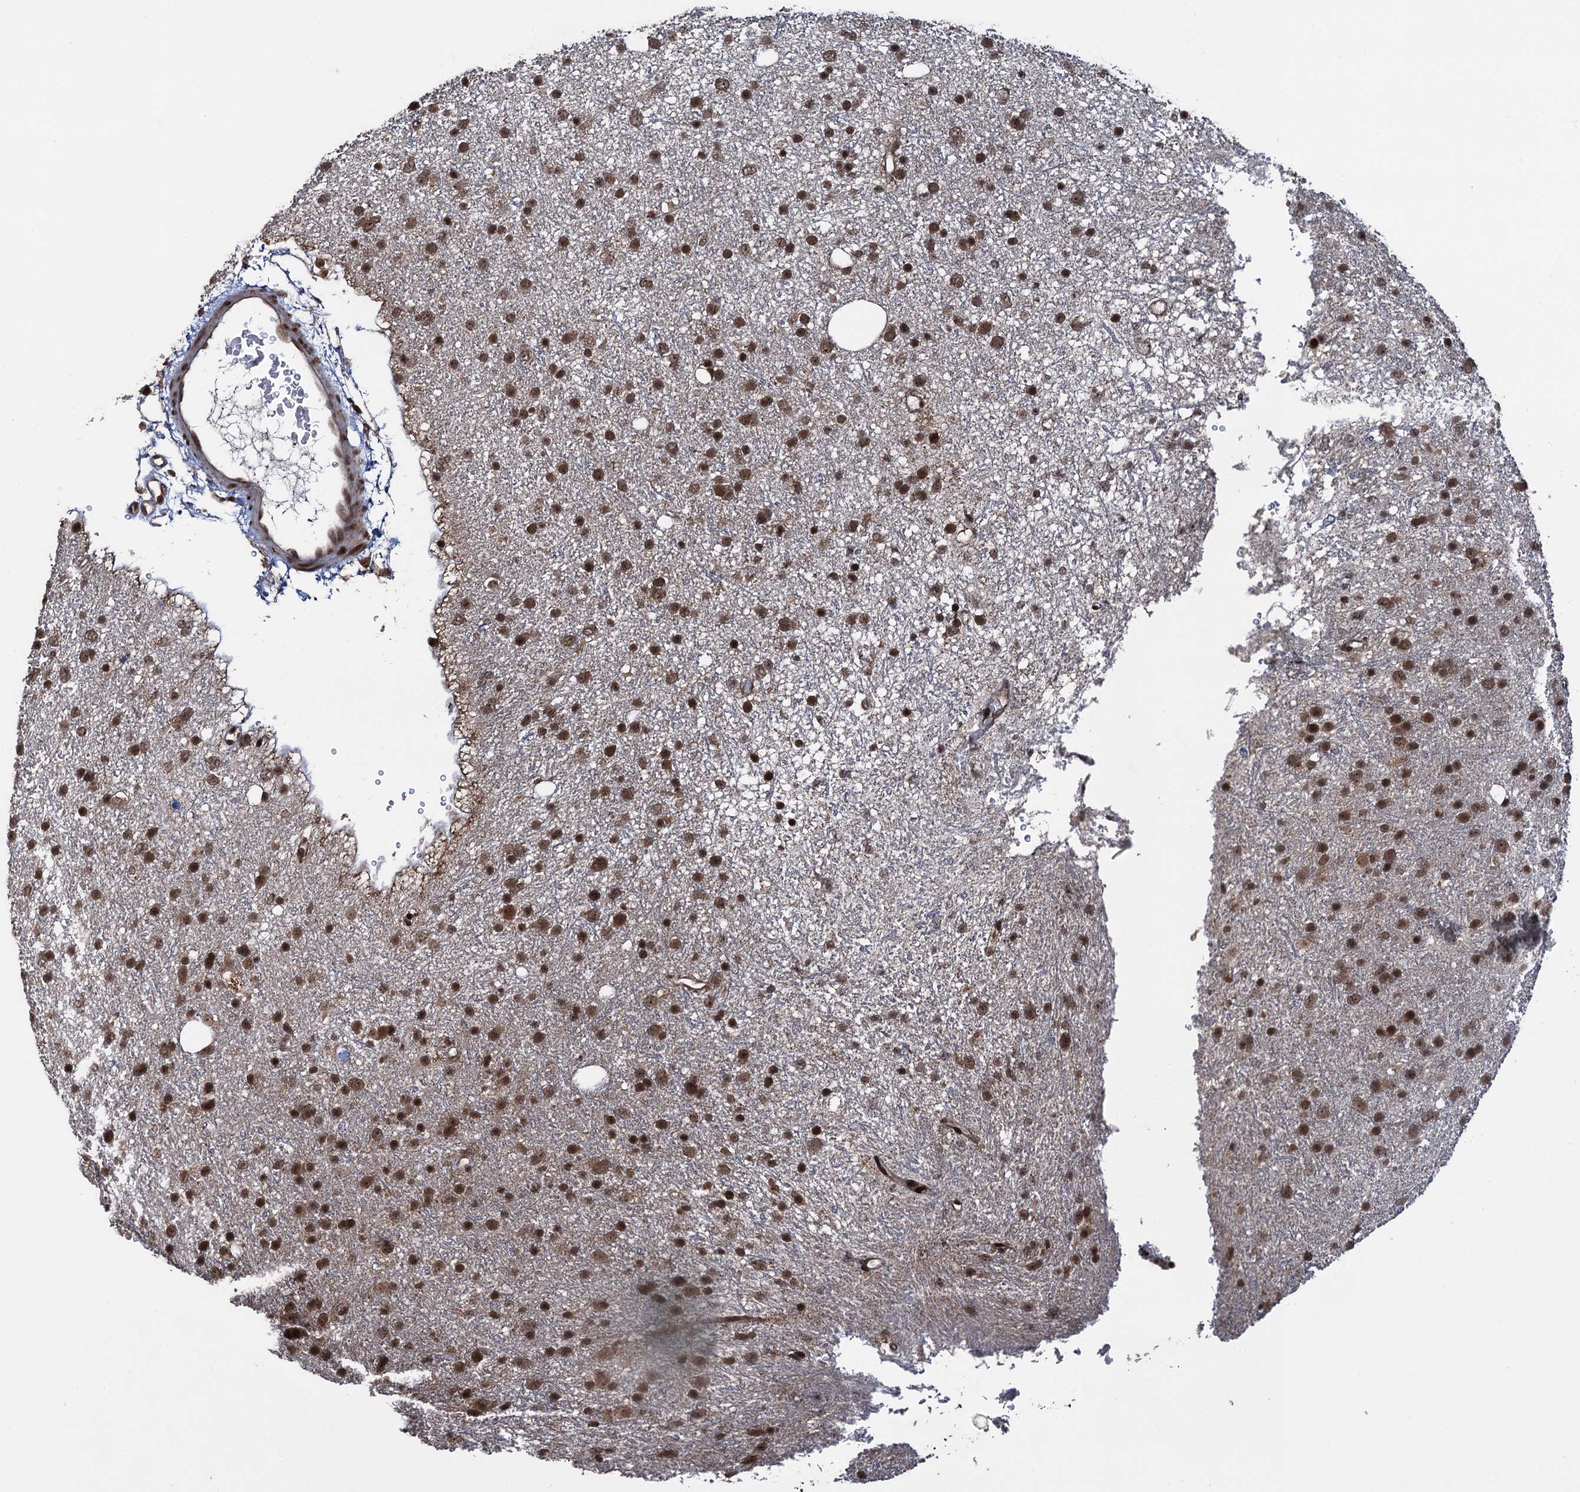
{"staining": {"intensity": "strong", "quantity": ">75%", "location": "nuclear"}, "tissue": "glioma", "cell_type": "Tumor cells", "image_type": "cancer", "snomed": [{"axis": "morphology", "description": "Glioma, malignant, Low grade"}, {"axis": "topography", "description": "Cerebral cortex"}], "caption": "Strong nuclear staining is present in about >75% of tumor cells in low-grade glioma (malignant).", "gene": "ZNF169", "patient": {"sex": "female", "age": 39}}